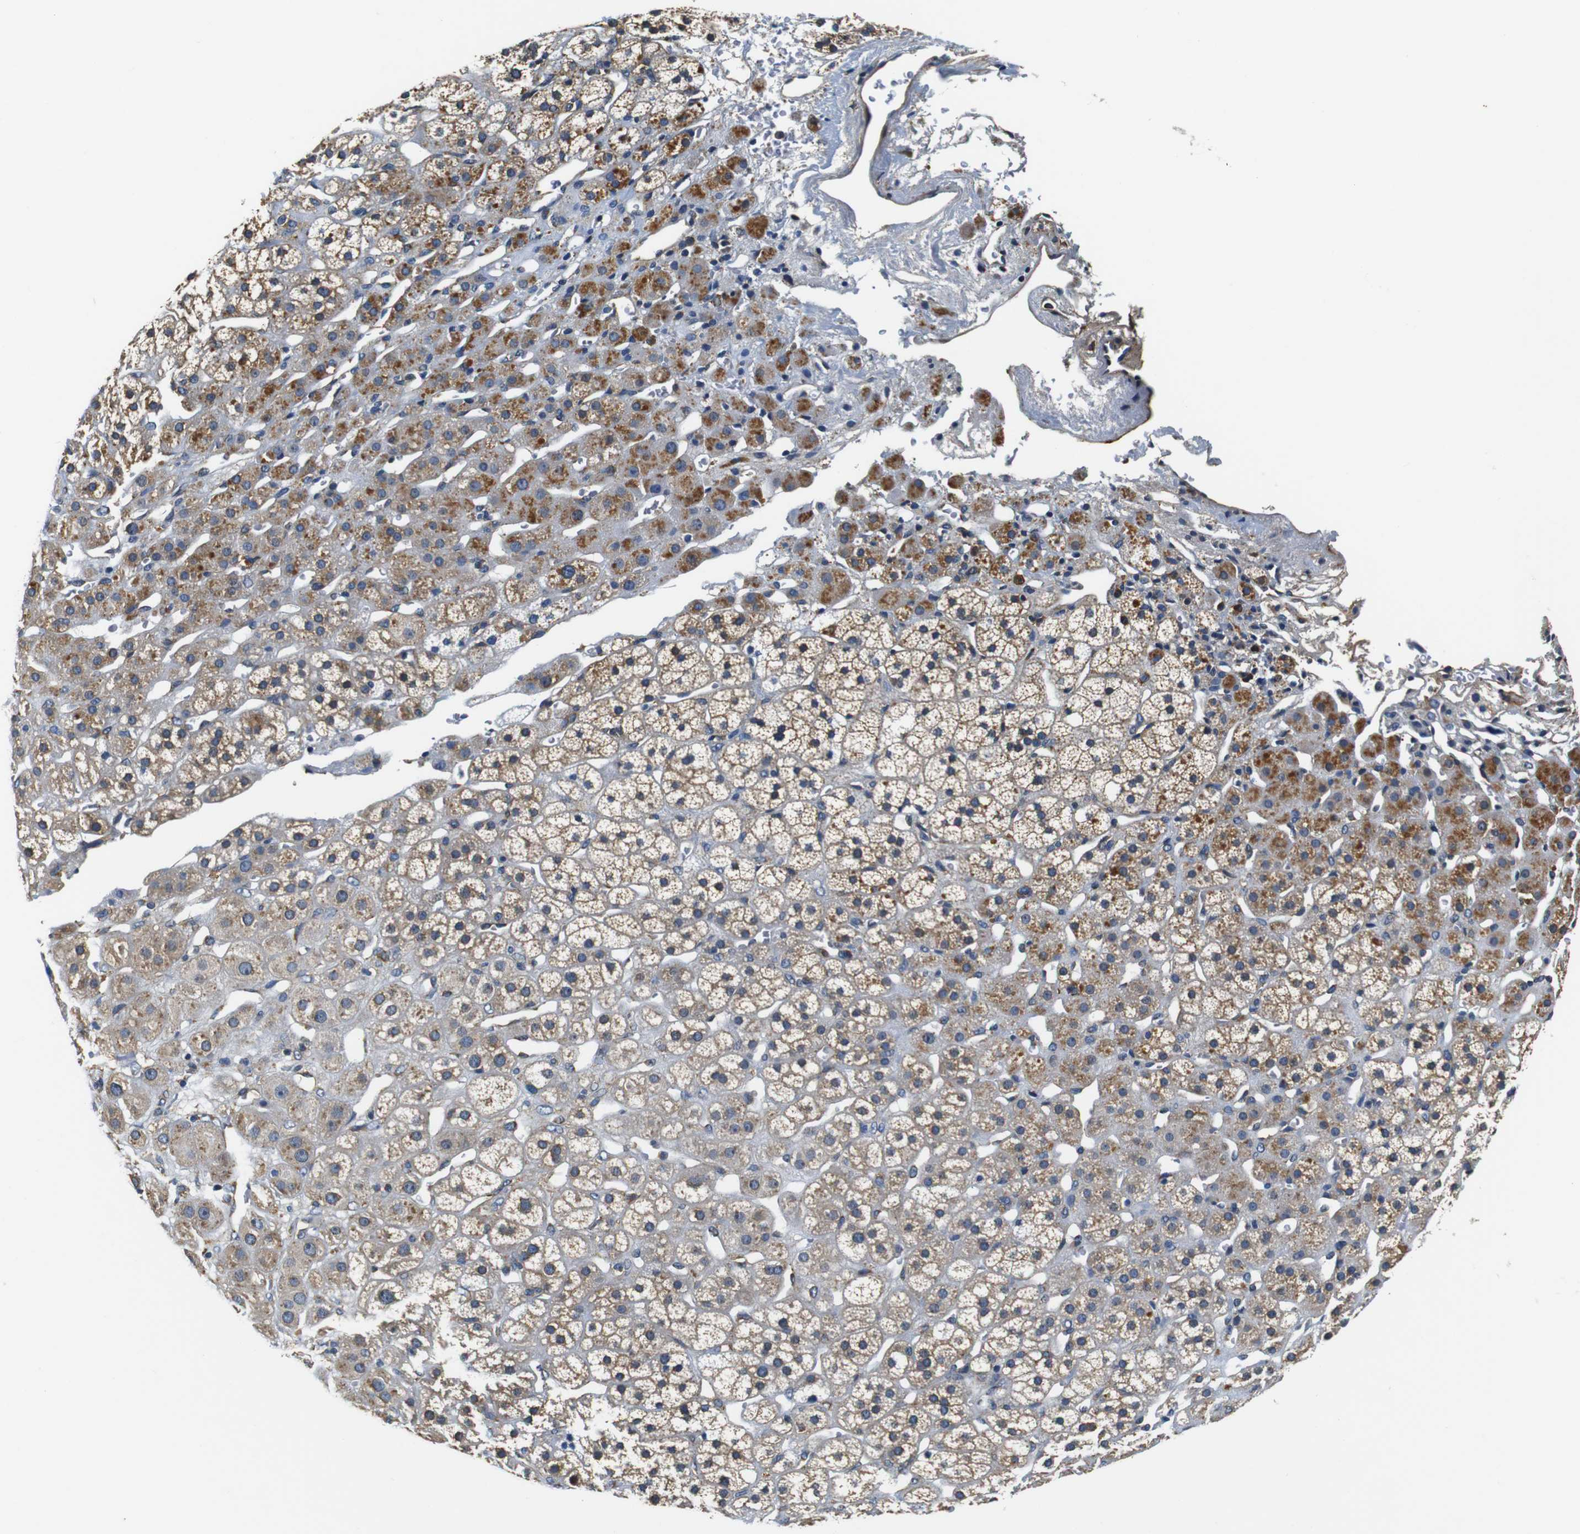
{"staining": {"intensity": "moderate", "quantity": "25%-75%", "location": "cytoplasmic/membranous"}, "tissue": "adrenal gland", "cell_type": "Glandular cells", "image_type": "normal", "snomed": [{"axis": "morphology", "description": "Normal tissue, NOS"}, {"axis": "topography", "description": "Adrenal gland"}], "caption": "Glandular cells demonstrate moderate cytoplasmic/membranous positivity in about 25%-75% of cells in unremarkable adrenal gland. (Stains: DAB (3,3'-diaminobenzidine) in brown, nuclei in blue, Microscopy: brightfield microscopy at high magnification).", "gene": "COL1A1", "patient": {"sex": "male", "age": 56}}